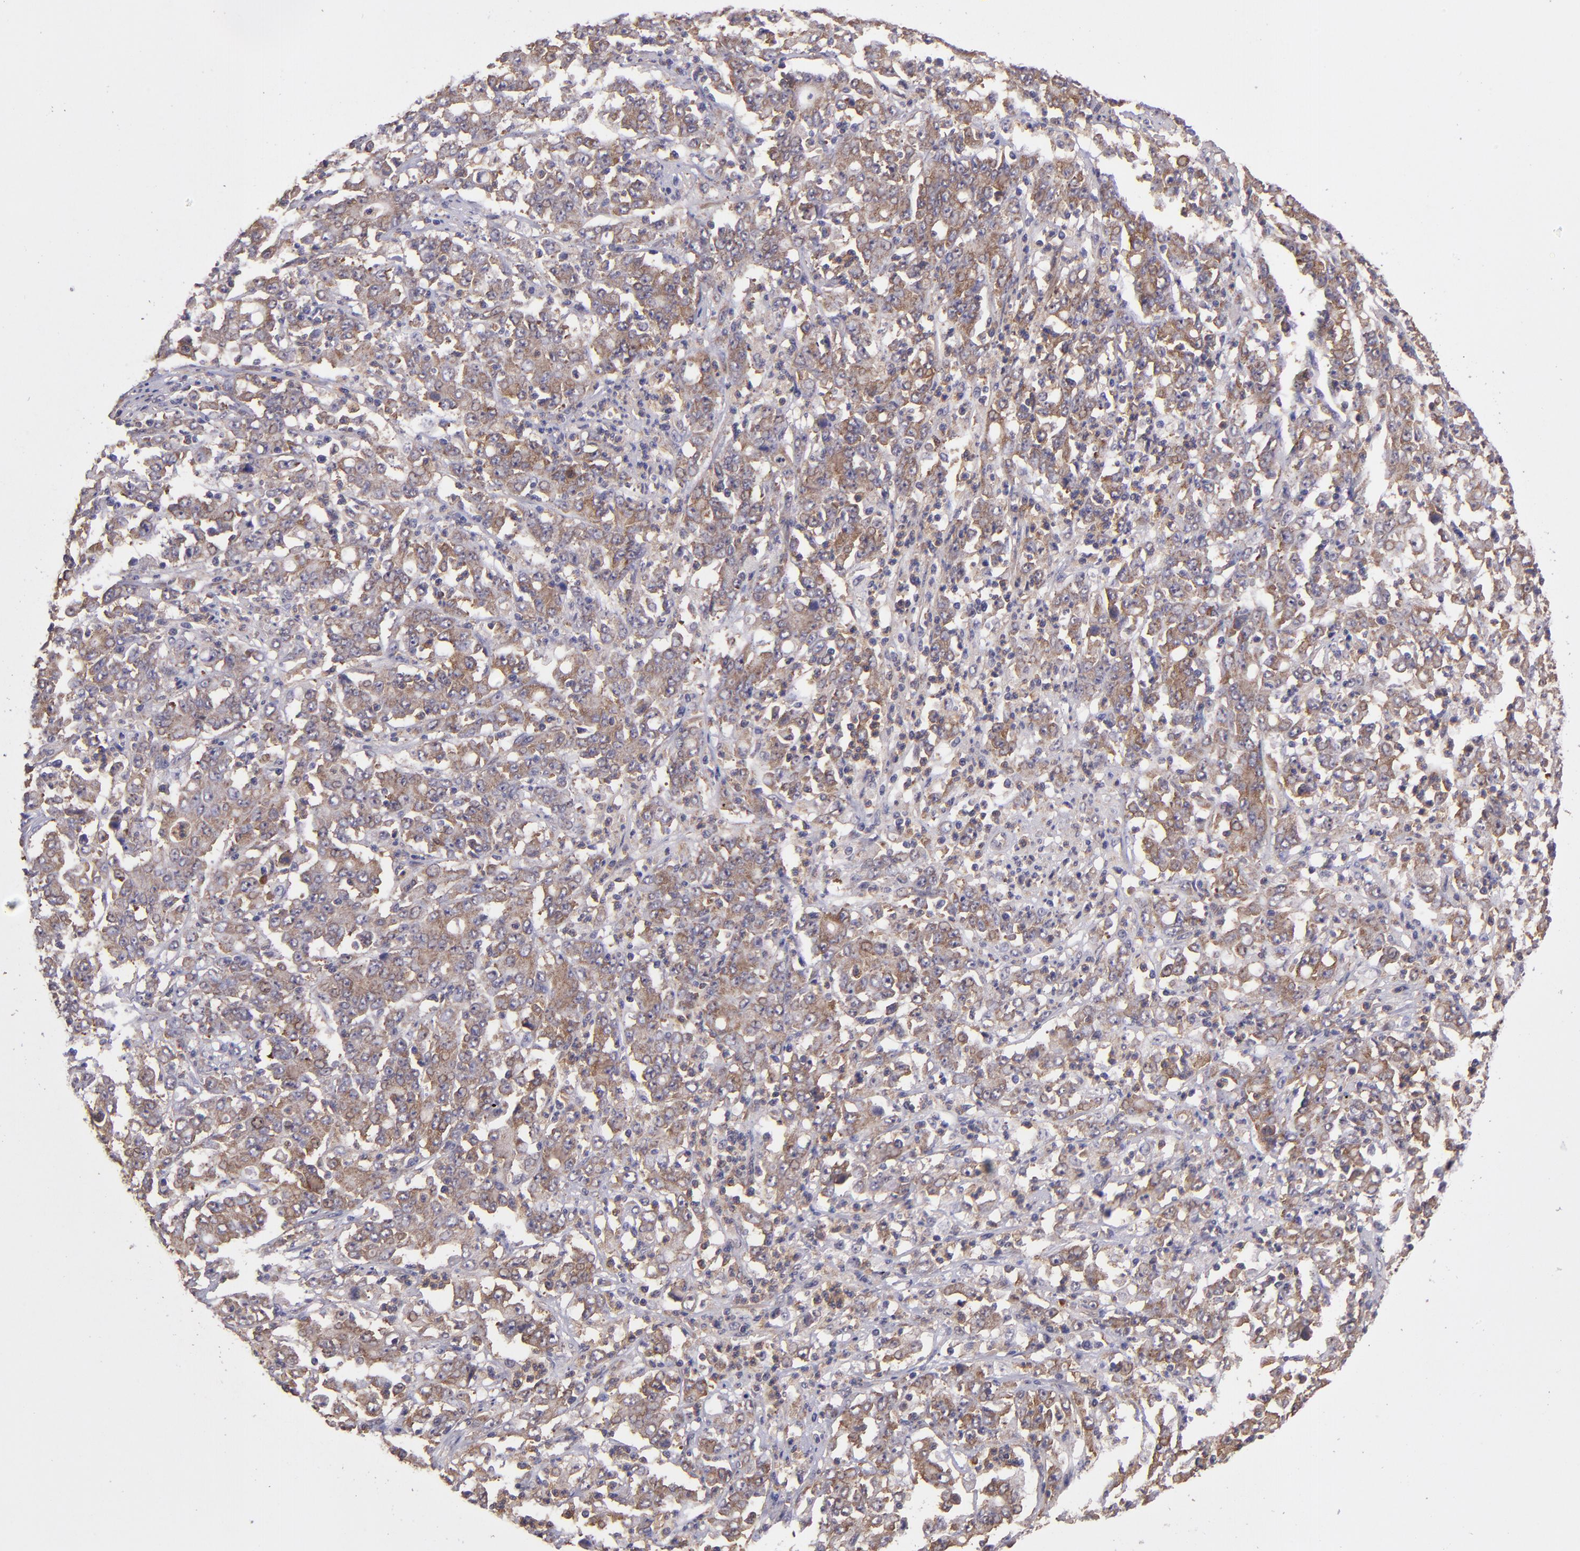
{"staining": {"intensity": "moderate", "quantity": ">75%", "location": "cytoplasmic/membranous"}, "tissue": "stomach cancer", "cell_type": "Tumor cells", "image_type": "cancer", "snomed": [{"axis": "morphology", "description": "Adenocarcinoma, NOS"}, {"axis": "topography", "description": "Stomach, lower"}], "caption": "Stomach cancer (adenocarcinoma) stained with a brown dye shows moderate cytoplasmic/membranous positive positivity in about >75% of tumor cells.", "gene": "USP51", "patient": {"sex": "female", "age": 71}}